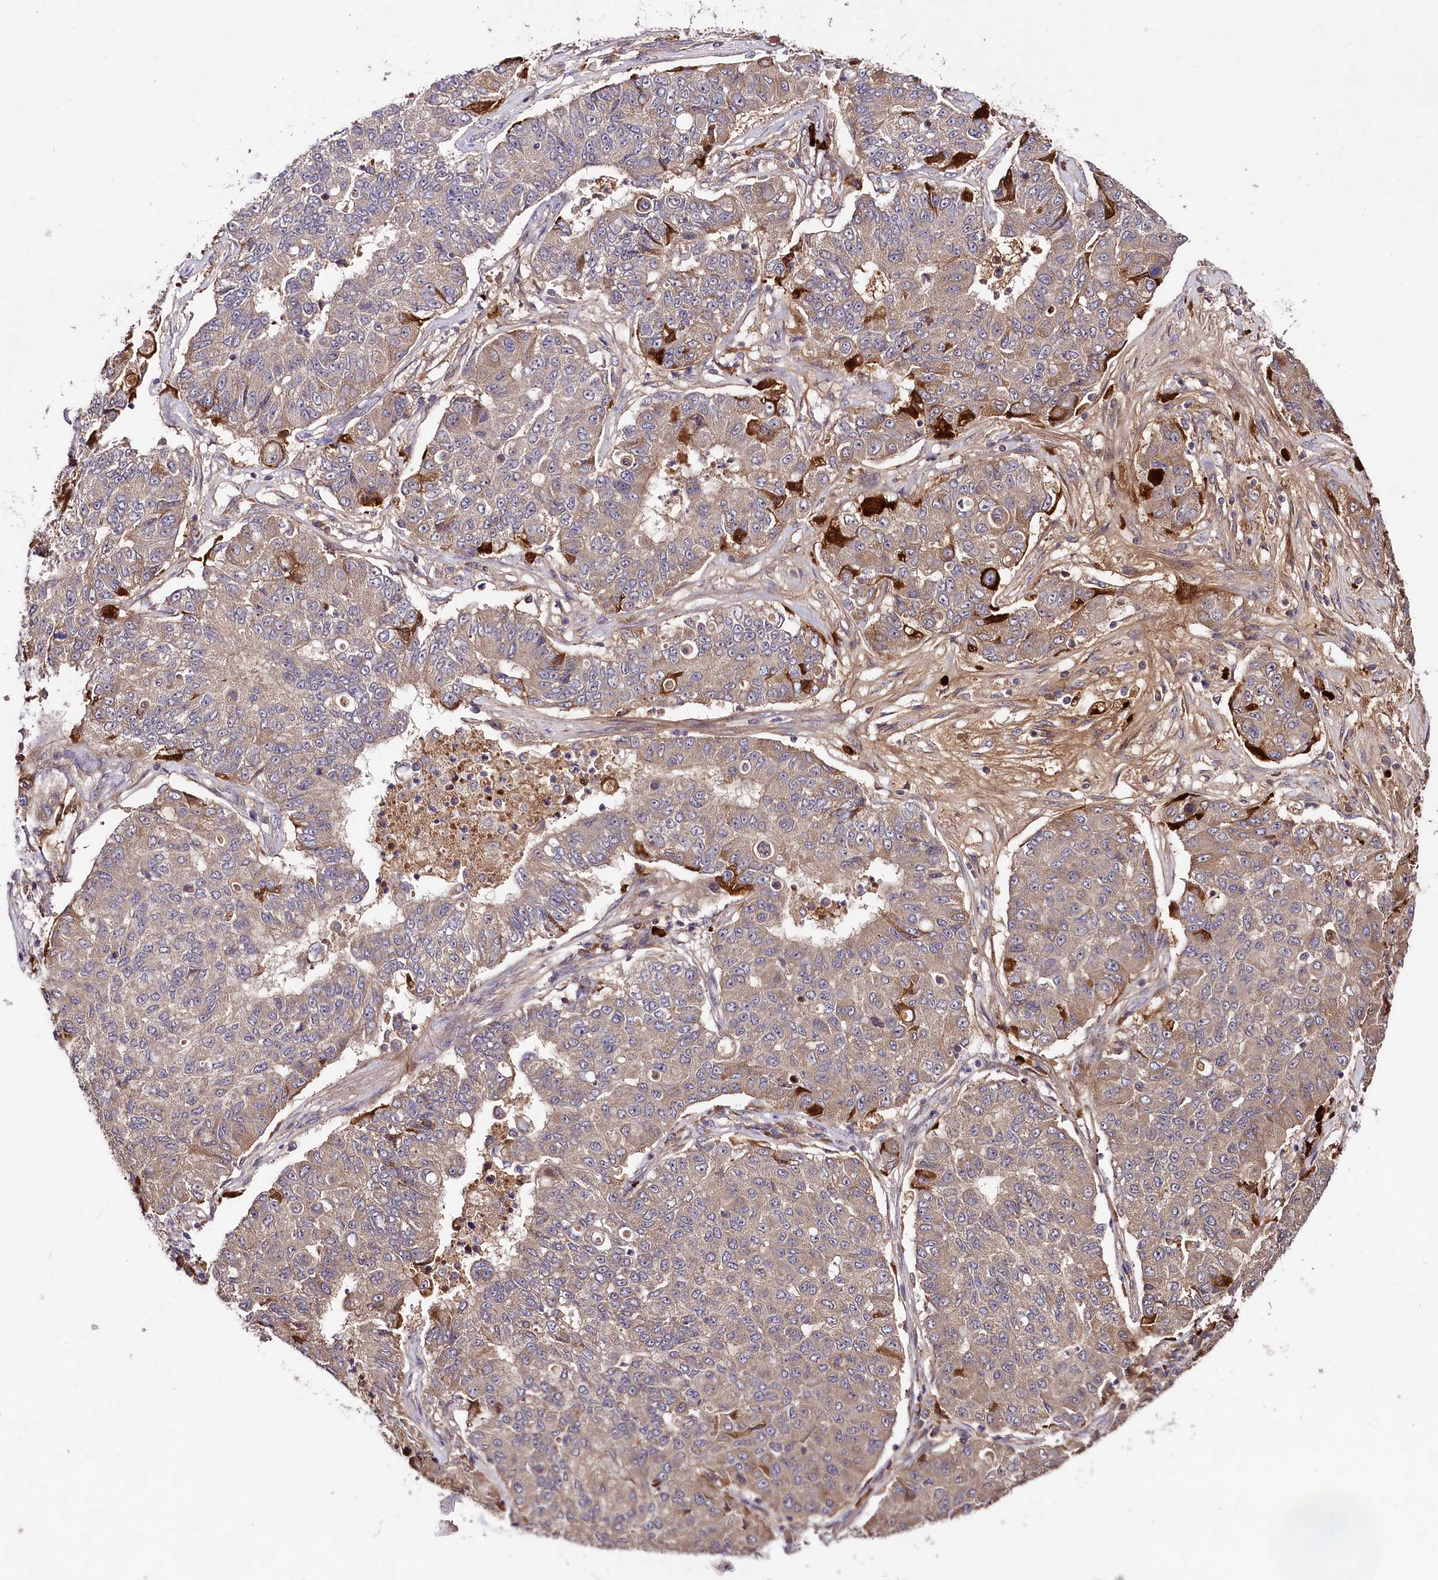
{"staining": {"intensity": "moderate", "quantity": "25%-75%", "location": "cytoplasmic/membranous"}, "tissue": "lung cancer", "cell_type": "Tumor cells", "image_type": "cancer", "snomed": [{"axis": "morphology", "description": "Squamous cell carcinoma, NOS"}, {"axis": "topography", "description": "Lung"}], "caption": "High-power microscopy captured an immunohistochemistry image of lung cancer, revealing moderate cytoplasmic/membranous positivity in about 25%-75% of tumor cells.", "gene": "TNPO3", "patient": {"sex": "male", "age": 74}}